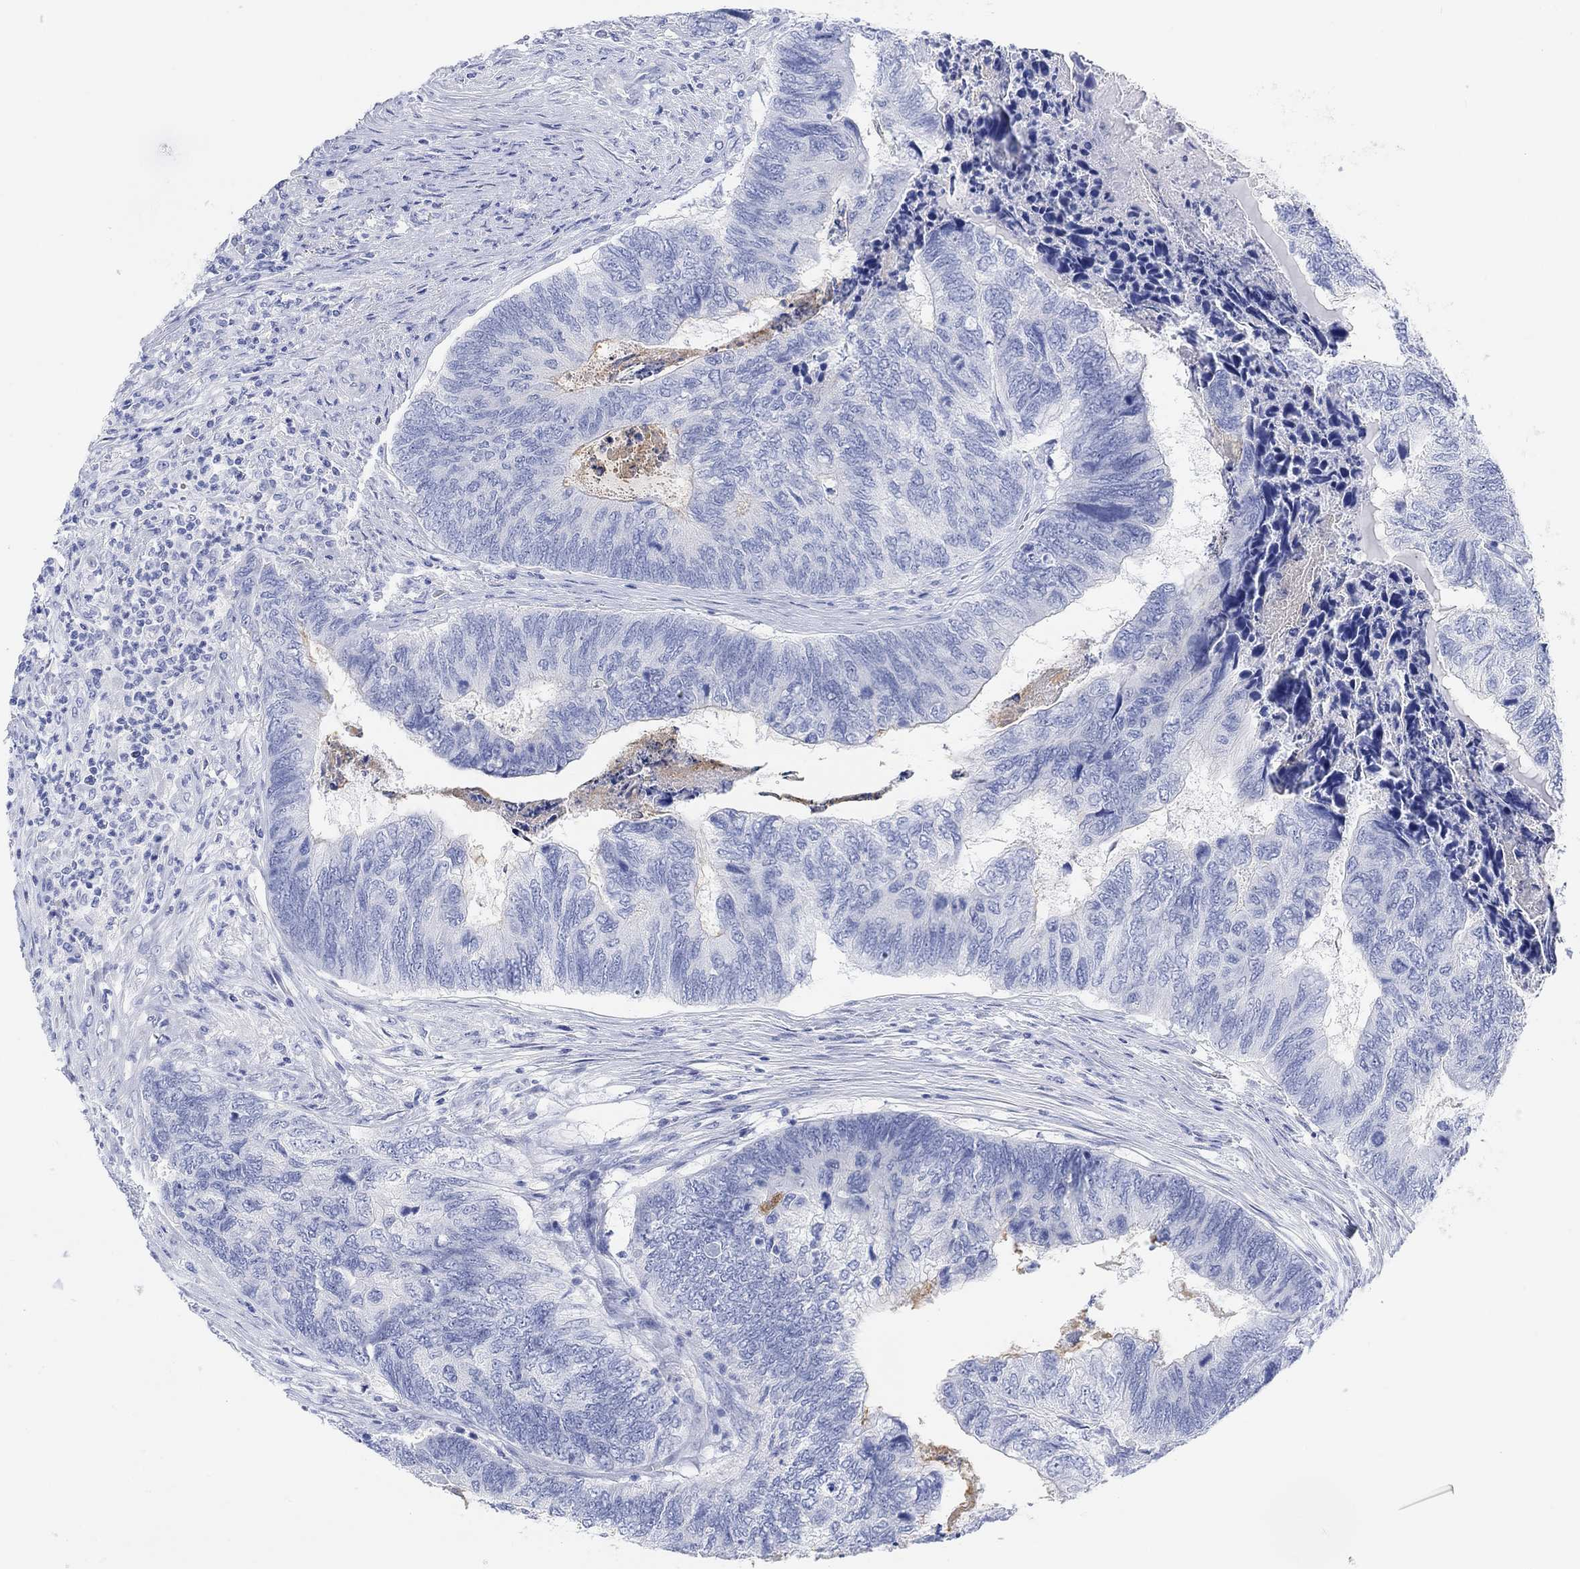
{"staining": {"intensity": "negative", "quantity": "none", "location": "none"}, "tissue": "colorectal cancer", "cell_type": "Tumor cells", "image_type": "cancer", "snomed": [{"axis": "morphology", "description": "Adenocarcinoma, NOS"}, {"axis": "topography", "description": "Colon"}], "caption": "The histopathology image exhibits no staining of tumor cells in colorectal adenocarcinoma. (DAB (3,3'-diaminobenzidine) immunohistochemistry with hematoxylin counter stain).", "gene": "XIRP2", "patient": {"sex": "female", "age": 67}}